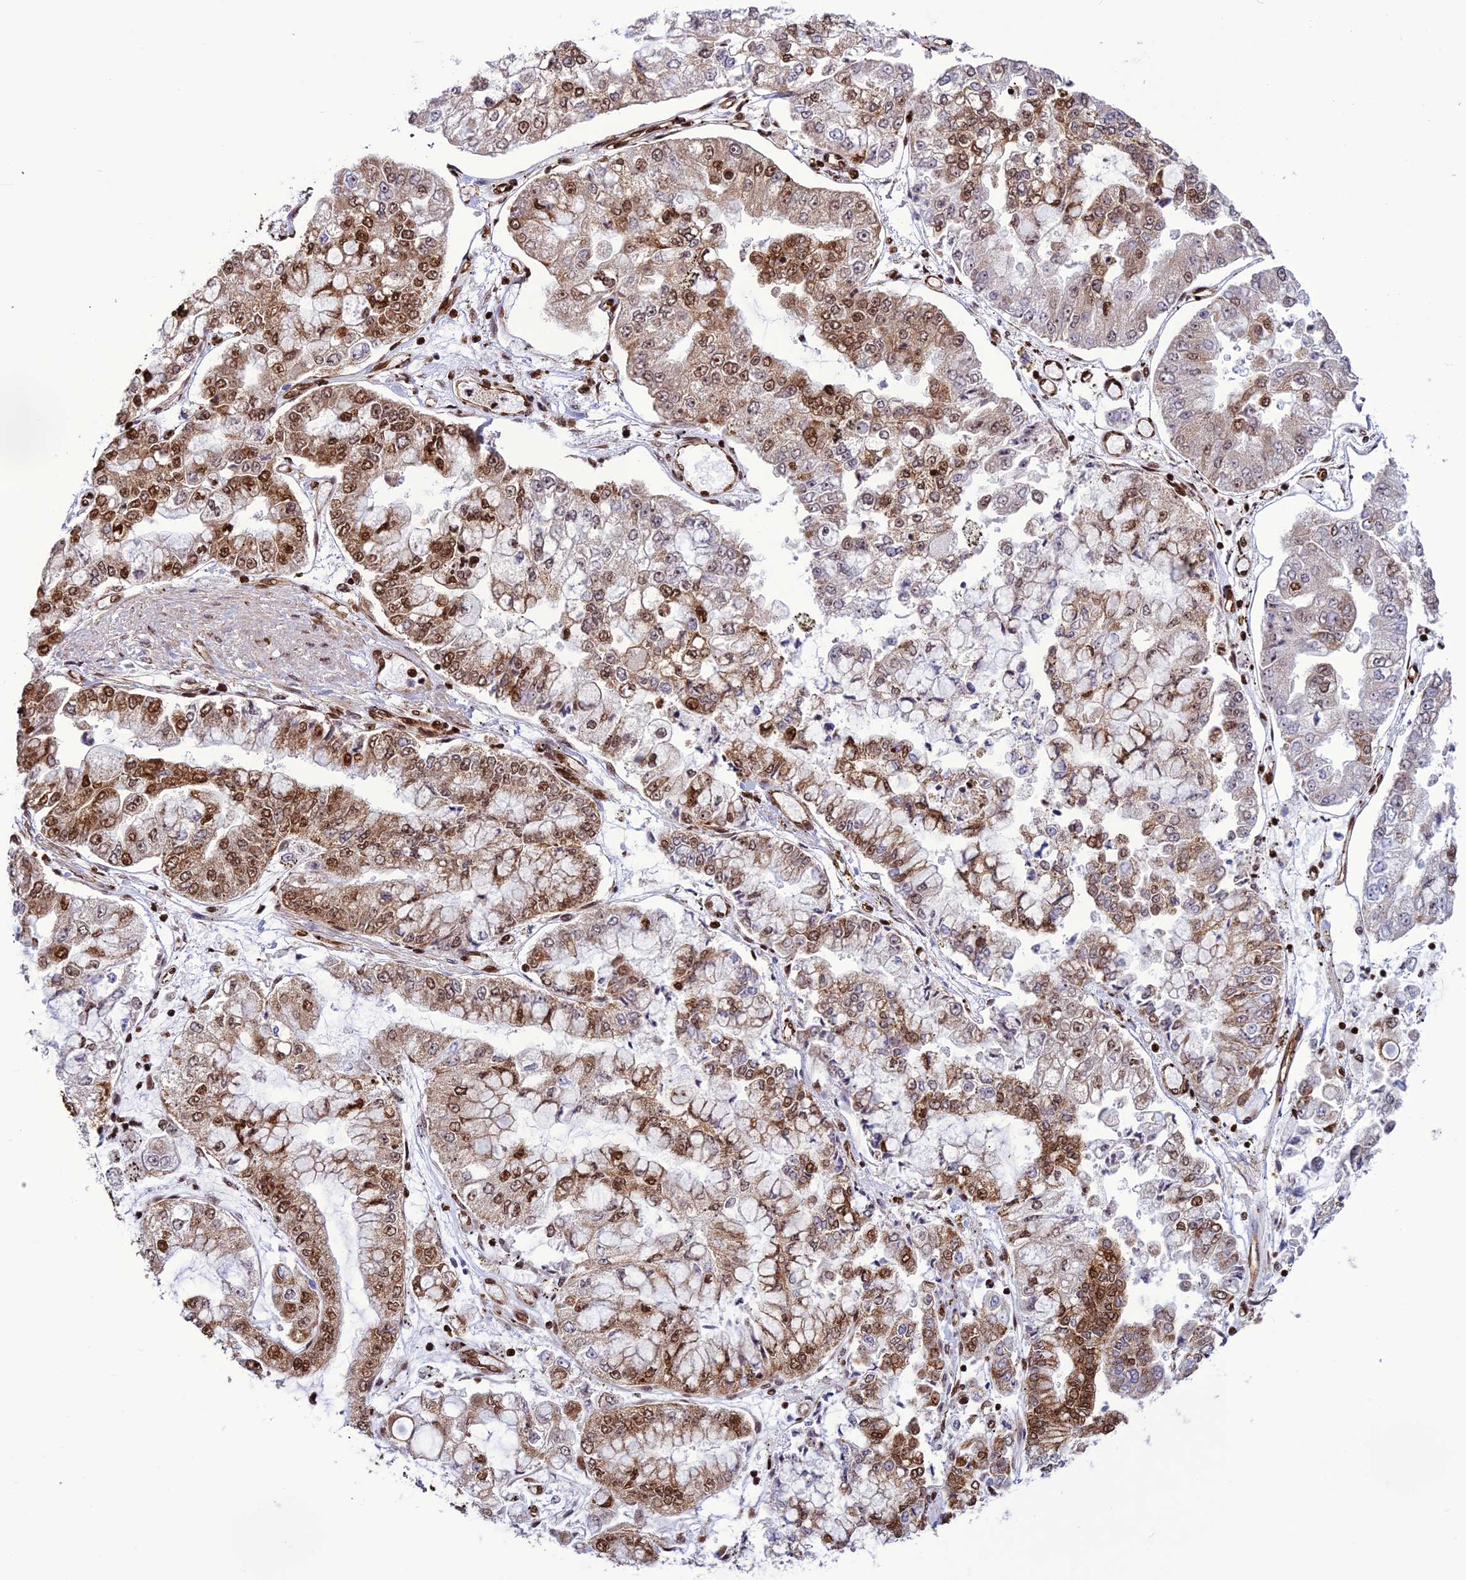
{"staining": {"intensity": "moderate", "quantity": ">75%", "location": "cytoplasmic/membranous,nuclear"}, "tissue": "stomach cancer", "cell_type": "Tumor cells", "image_type": "cancer", "snomed": [{"axis": "morphology", "description": "Adenocarcinoma, NOS"}, {"axis": "topography", "description": "Stomach"}], "caption": "Immunohistochemical staining of adenocarcinoma (stomach) reveals medium levels of moderate cytoplasmic/membranous and nuclear staining in about >75% of tumor cells. The protein of interest is stained brown, and the nuclei are stained in blue (DAB (3,3'-diaminobenzidine) IHC with brightfield microscopy, high magnification).", "gene": "INO80E", "patient": {"sex": "male", "age": 76}}